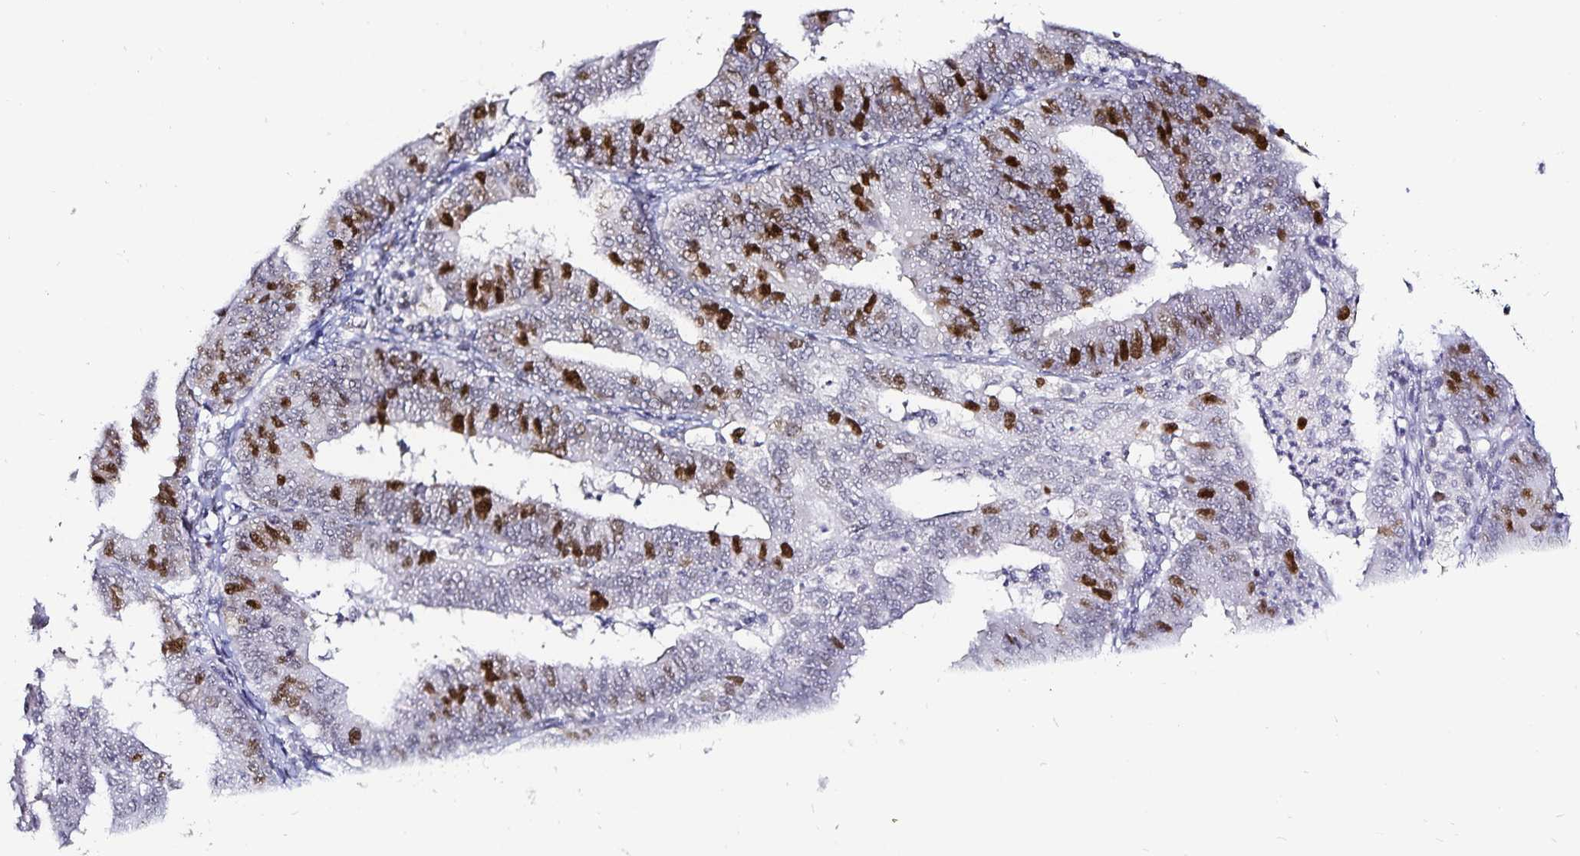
{"staining": {"intensity": "strong", "quantity": "25%-75%", "location": "nuclear"}, "tissue": "endometrial cancer", "cell_type": "Tumor cells", "image_type": "cancer", "snomed": [{"axis": "morphology", "description": "Adenocarcinoma, NOS"}, {"axis": "topography", "description": "Endometrium"}], "caption": "A brown stain labels strong nuclear expression of a protein in human endometrial adenocarcinoma tumor cells. (Stains: DAB (3,3'-diaminobenzidine) in brown, nuclei in blue, Microscopy: brightfield microscopy at high magnification).", "gene": "ANLN", "patient": {"sex": "female", "age": 73}}